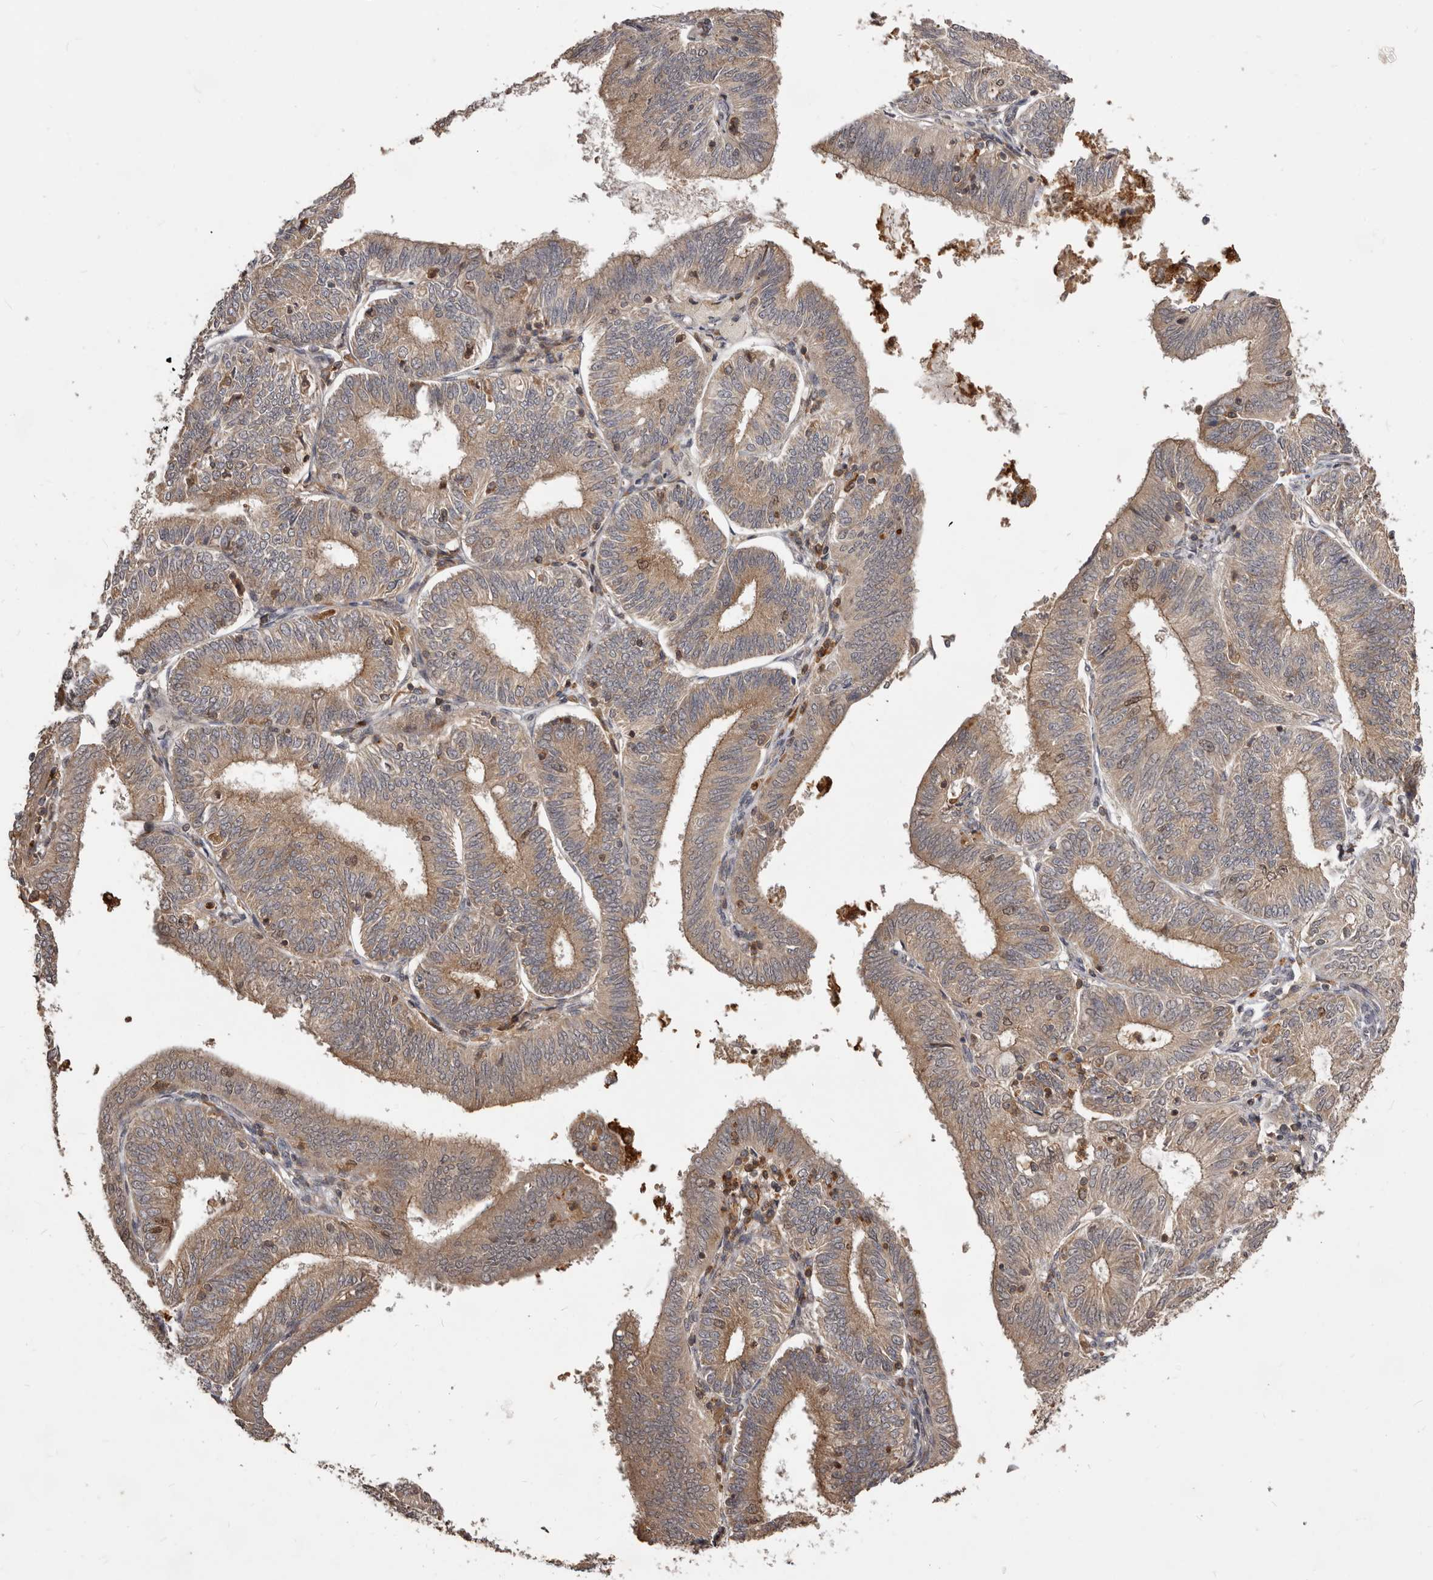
{"staining": {"intensity": "strong", "quantity": ">75%", "location": "cytoplasmic/membranous,nuclear"}, "tissue": "endometrial cancer", "cell_type": "Tumor cells", "image_type": "cancer", "snomed": [{"axis": "morphology", "description": "Adenocarcinoma, NOS"}, {"axis": "topography", "description": "Endometrium"}], "caption": "High-magnification brightfield microscopy of endometrial cancer (adenocarcinoma) stained with DAB (3,3'-diaminobenzidine) (brown) and counterstained with hematoxylin (blue). tumor cells exhibit strong cytoplasmic/membranous and nuclear expression is appreciated in about>75% of cells. The protein is shown in brown color, while the nuclei are stained blue.", "gene": "RNF187", "patient": {"sex": "female", "age": 51}}